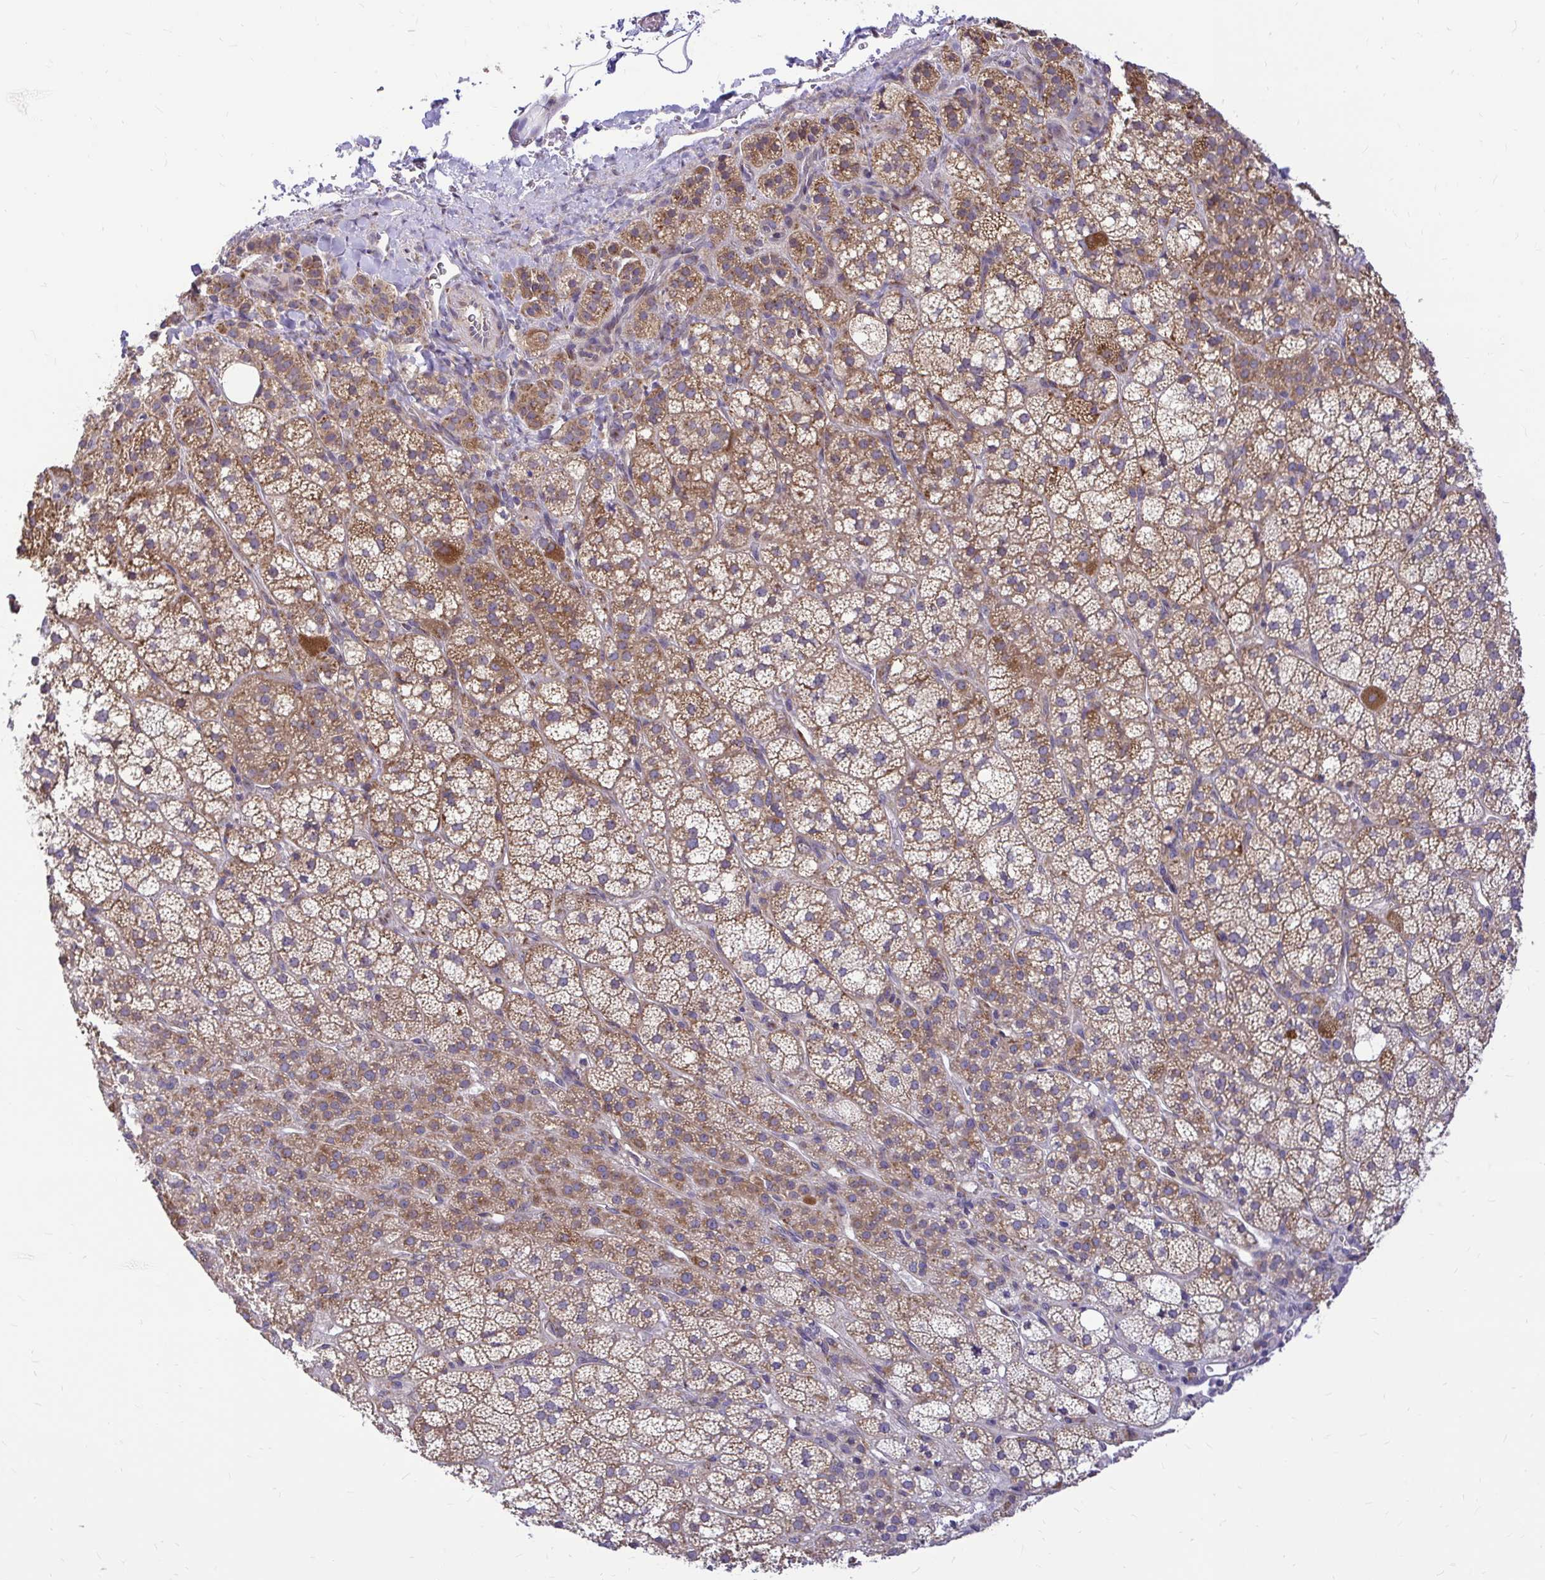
{"staining": {"intensity": "moderate", "quantity": ">75%", "location": "cytoplasmic/membranous"}, "tissue": "adrenal gland", "cell_type": "Glandular cells", "image_type": "normal", "snomed": [{"axis": "morphology", "description": "Normal tissue, NOS"}, {"axis": "topography", "description": "Adrenal gland"}], "caption": "An immunohistochemistry (IHC) micrograph of normal tissue is shown. Protein staining in brown labels moderate cytoplasmic/membranous positivity in adrenal gland within glandular cells.", "gene": "VTI1B", "patient": {"sex": "female", "age": 60}}